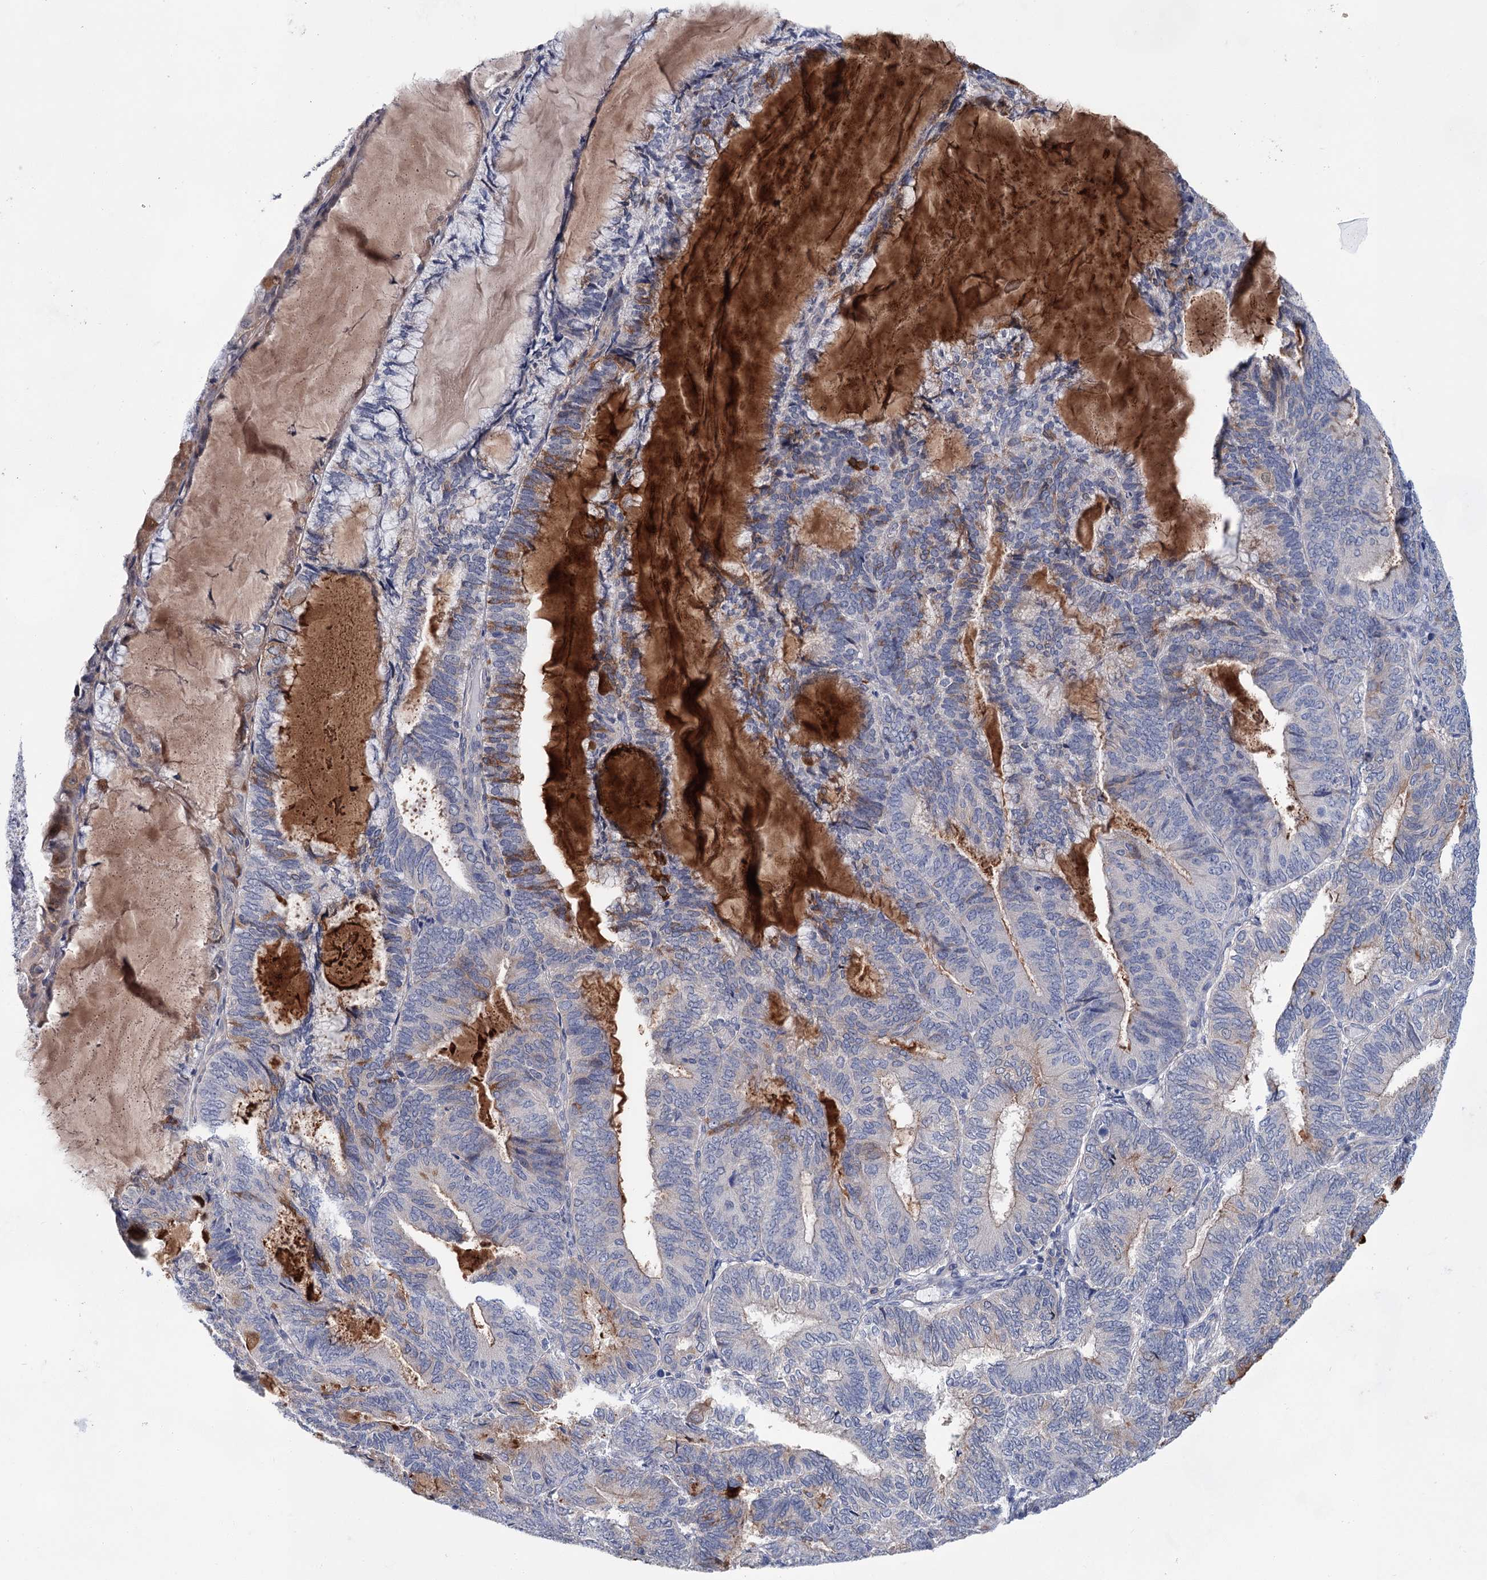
{"staining": {"intensity": "moderate", "quantity": "<25%", "location": "cytoplasmic/membranous"}, "tissue": "endometrial cancer", "cell_type": "Tumor cells", "image_type": "cancer", "snomed": [{"axis": "morphology", "description": "Adenocarcinoma, NOS"}, {"axis": "topography", "description": "Endometrium"}], "caption": "Human adenocarcinoma (endometrial) stained with a protein marker exhibits moderate staining in tumor cells.", "gene": "MORN3", "patient": {"sex": "female", "age": 81}}